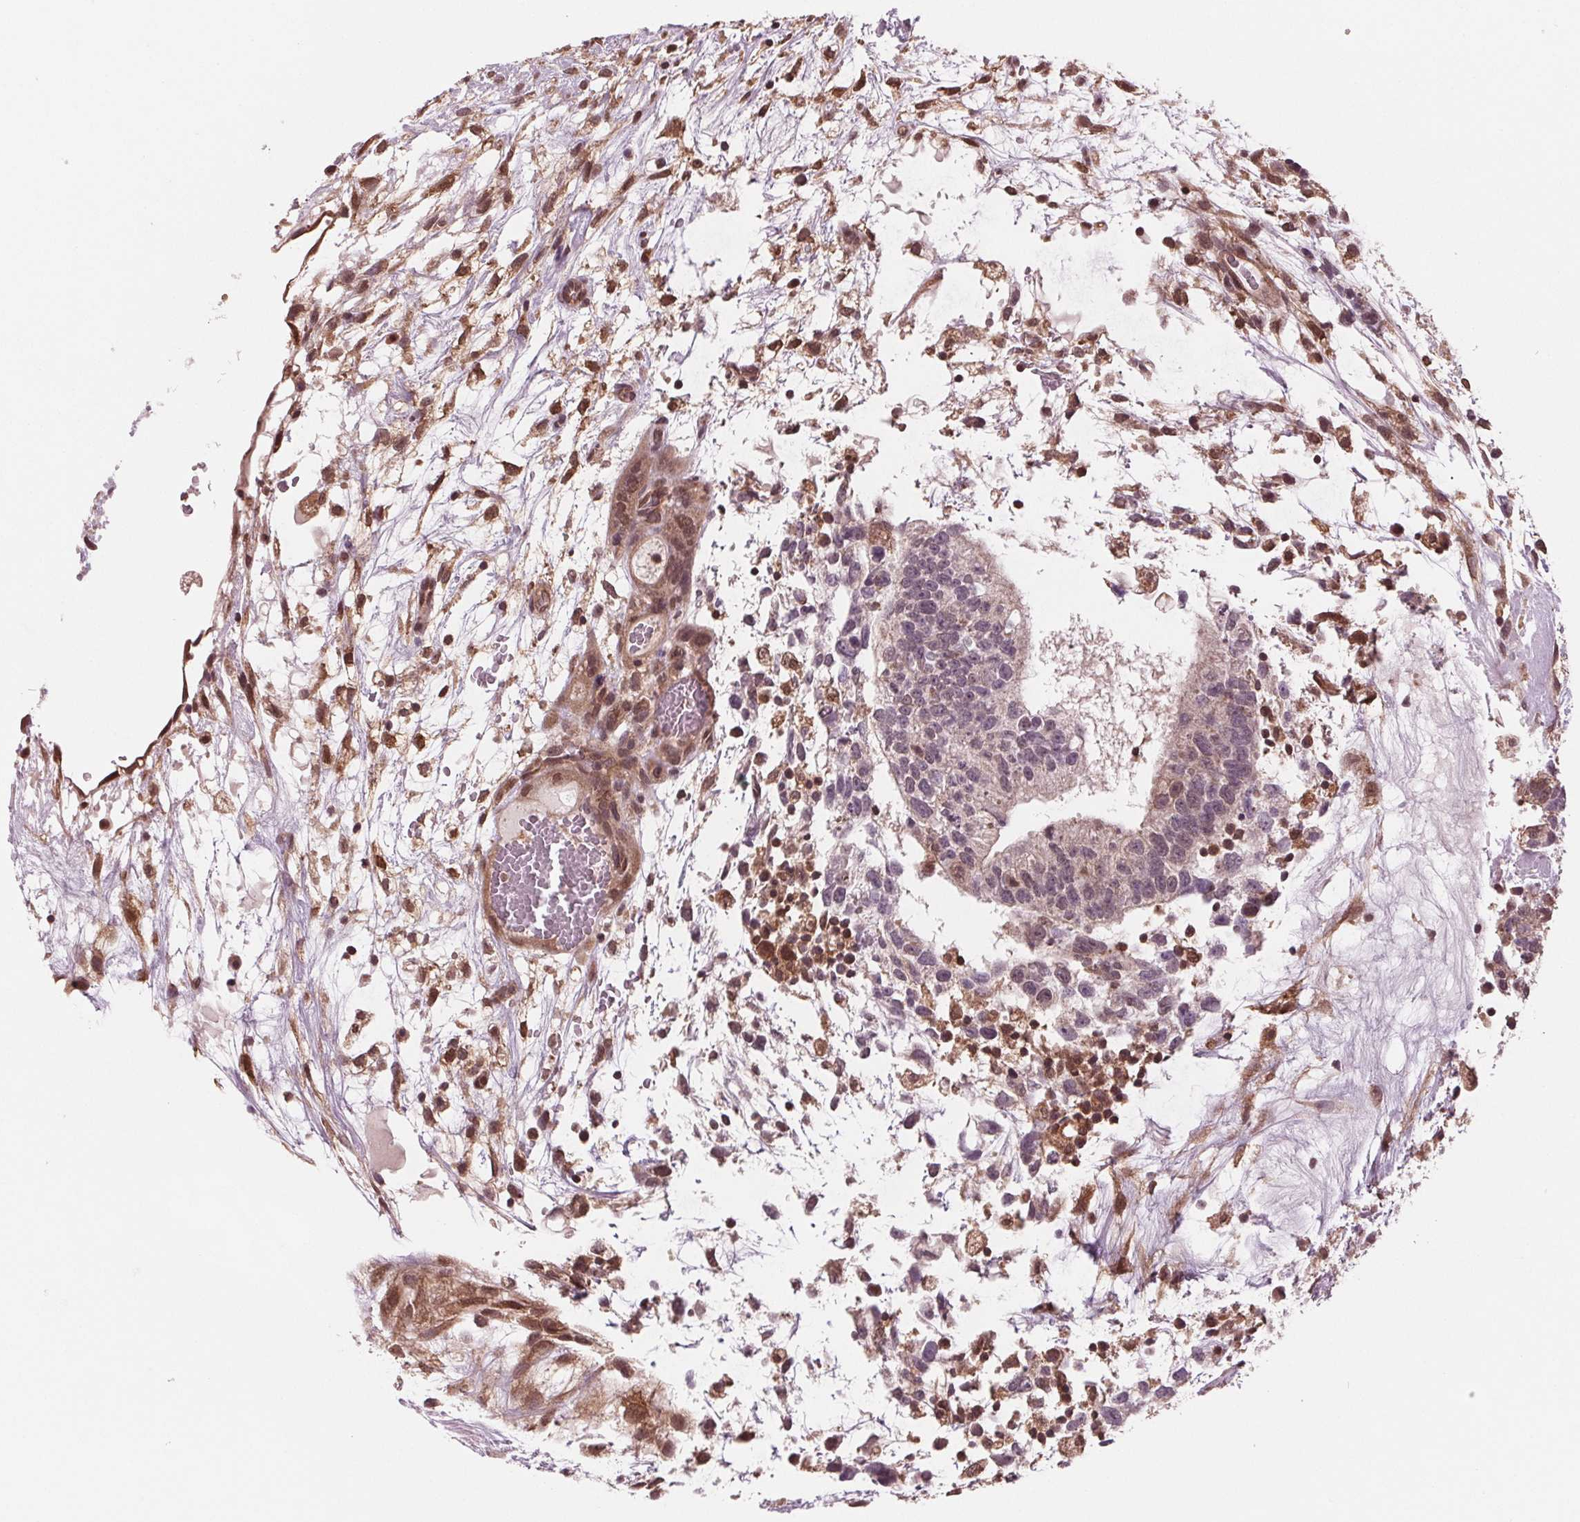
{"staining": {"intensity": "moderate", "quantity": "<25%", "location": "cytoplasmic/membranous,nuclear"}, "tissue": "testis cancer", "cell_type": "Tumor cells", "image_type": "cancer", "snomed": [{"axis": "morphology", "description": "Normal tissue, NOS"}, {"axis": "morphology", "description": "Carcinoma, Embryonal, NOS"}, {"axis": "topography", "description": "Testis"}], "caption": "Testis cancer stained with a protein marker exhibits moderate staining in tumor cells.", "gene": "STAT3", "patient": {"sex": "male", "age": 32}}